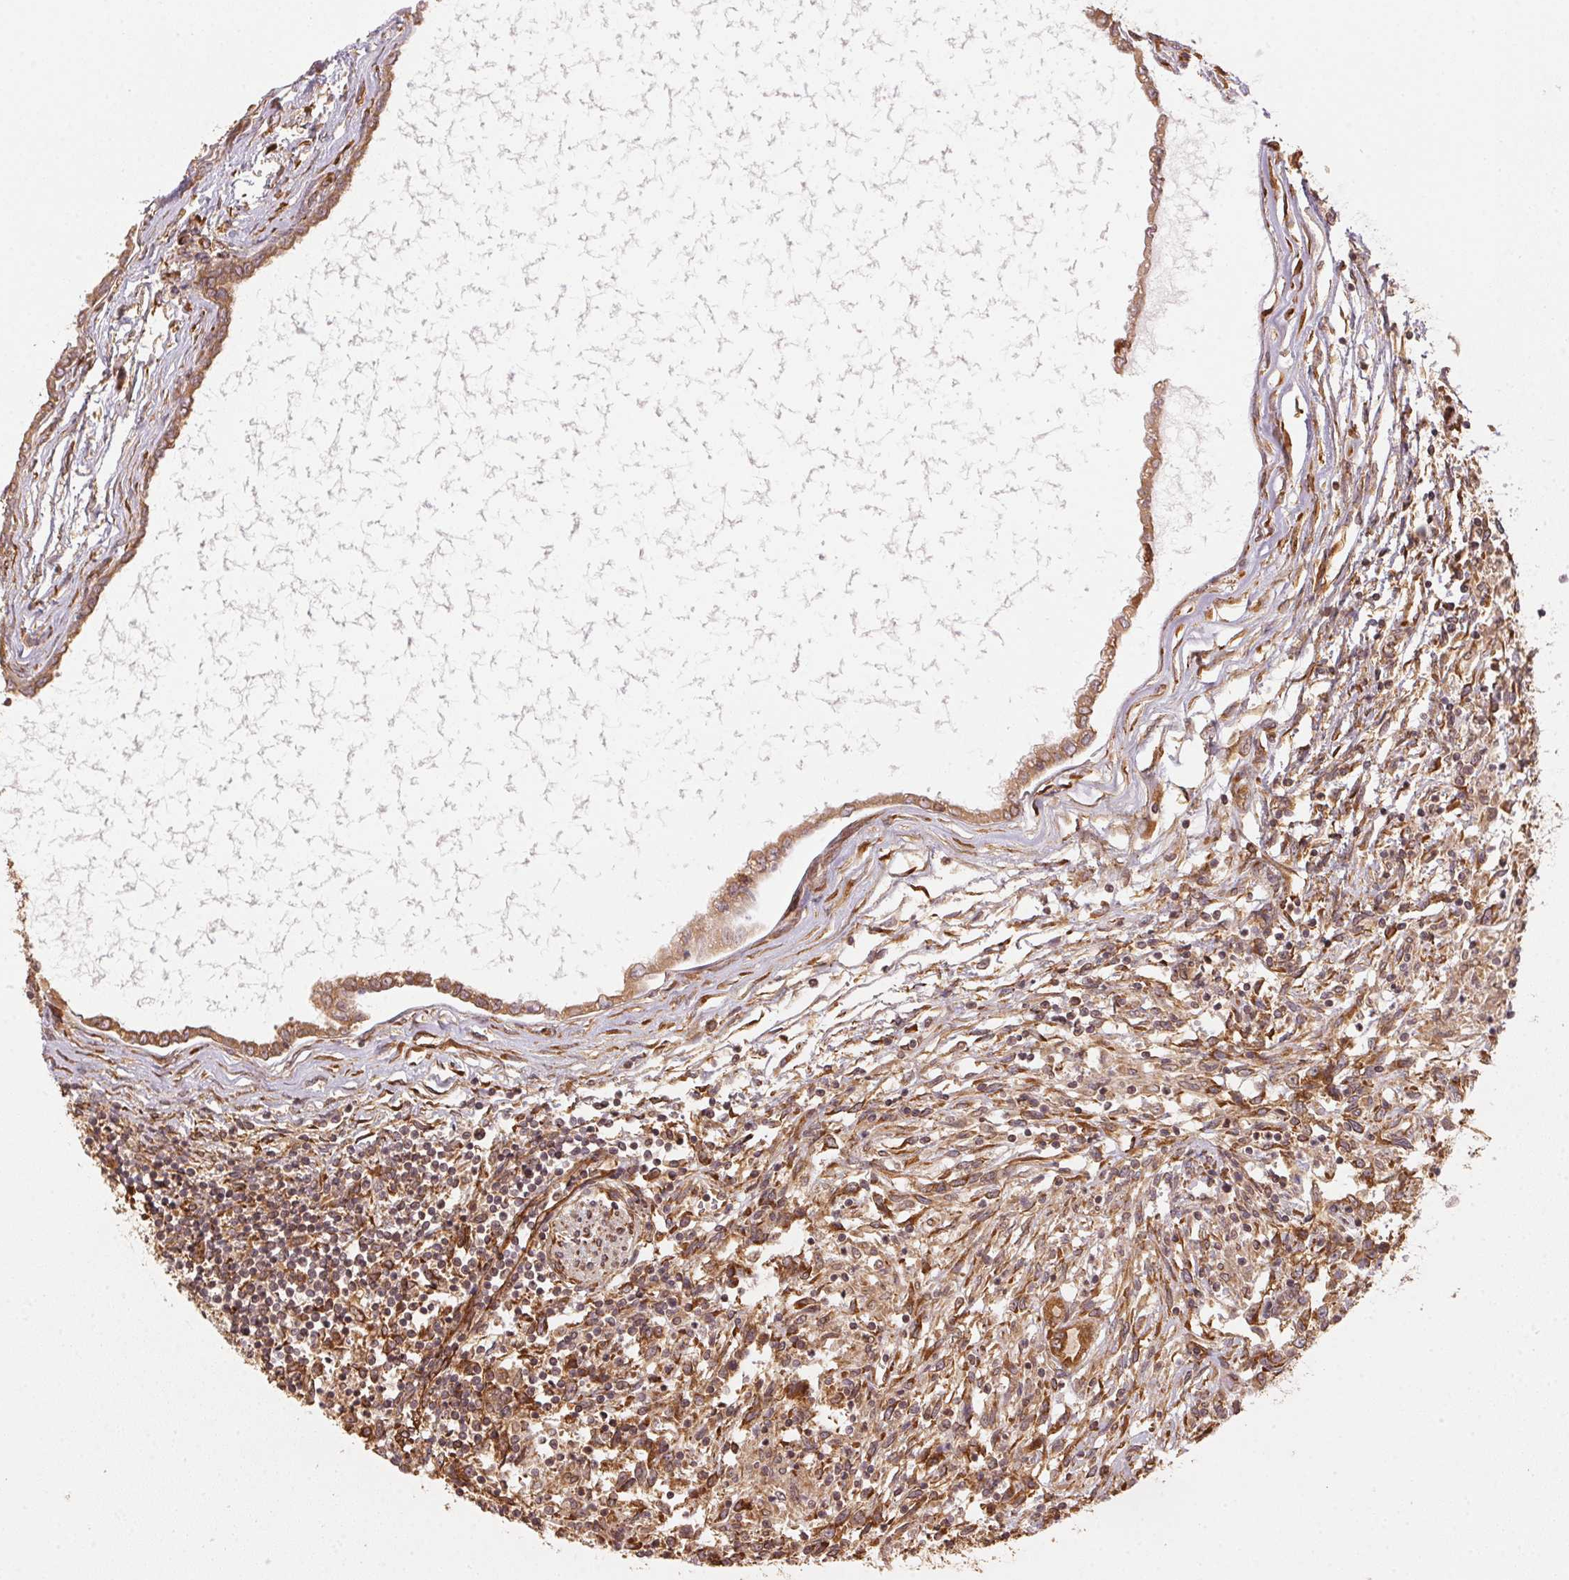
{"staining": {"intensity": "strong", "quantity": ">75%", "location": "cytoplasmic/membranous"}, "tissue": "testis cancer", "cell_type": "Tumor cells", "image_type": "cancer", "snomed": [{"axis": "morphology", "description": "Carcinoma, Embryonal, NOS"}, {"axis": "topography", "description": "Testis"}], "caption": "Testis embryonal carcinoma stained with DAB (3,3'-diaminobenzidine) IHC shows high levels of strong cytoplasmic/membranous positivity in approximately >75% of tumor cells.", "gene": "STRN4", "patient": {"sex": "male", "age": 37}}